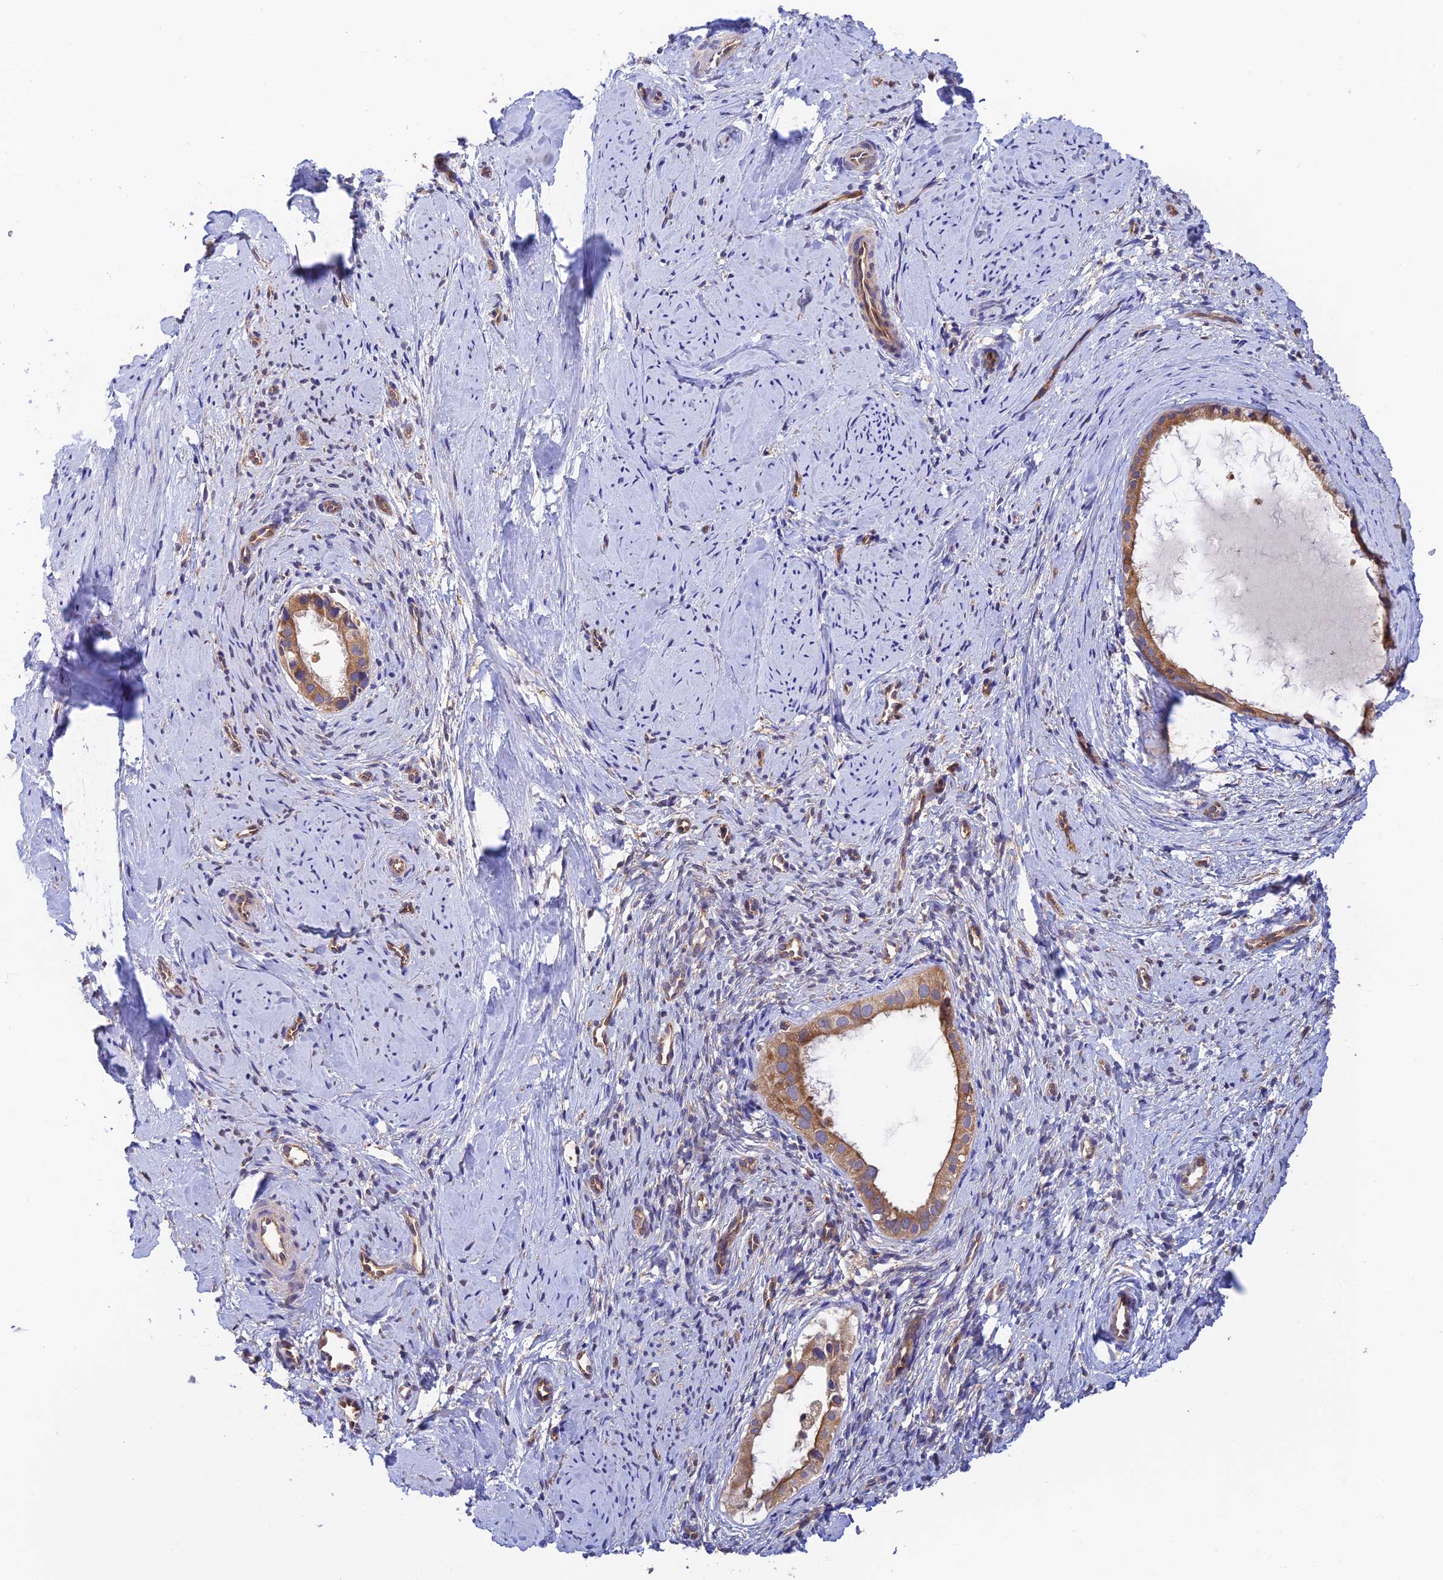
{"staining": {"intensity": "moderate", "quantity": ">75%", "location": "cytoplasmic/membranous"}, "tissue": "cervix", "cell_type": "Glandular cells", "image_type": "normal", "snomed": [{"axis": "morphology", "description": "Normal tissue, NOS"}, {"axis": "topography", "description": "Cervix"}], "caption": "Moderate cytoplasmic/membranous expression for a protein is seen in about >75% of glandular cells of benign cervix using immunohistochemistry.", "gene": "RANBP6", "patient": {"sex": "female", "age": 57}}